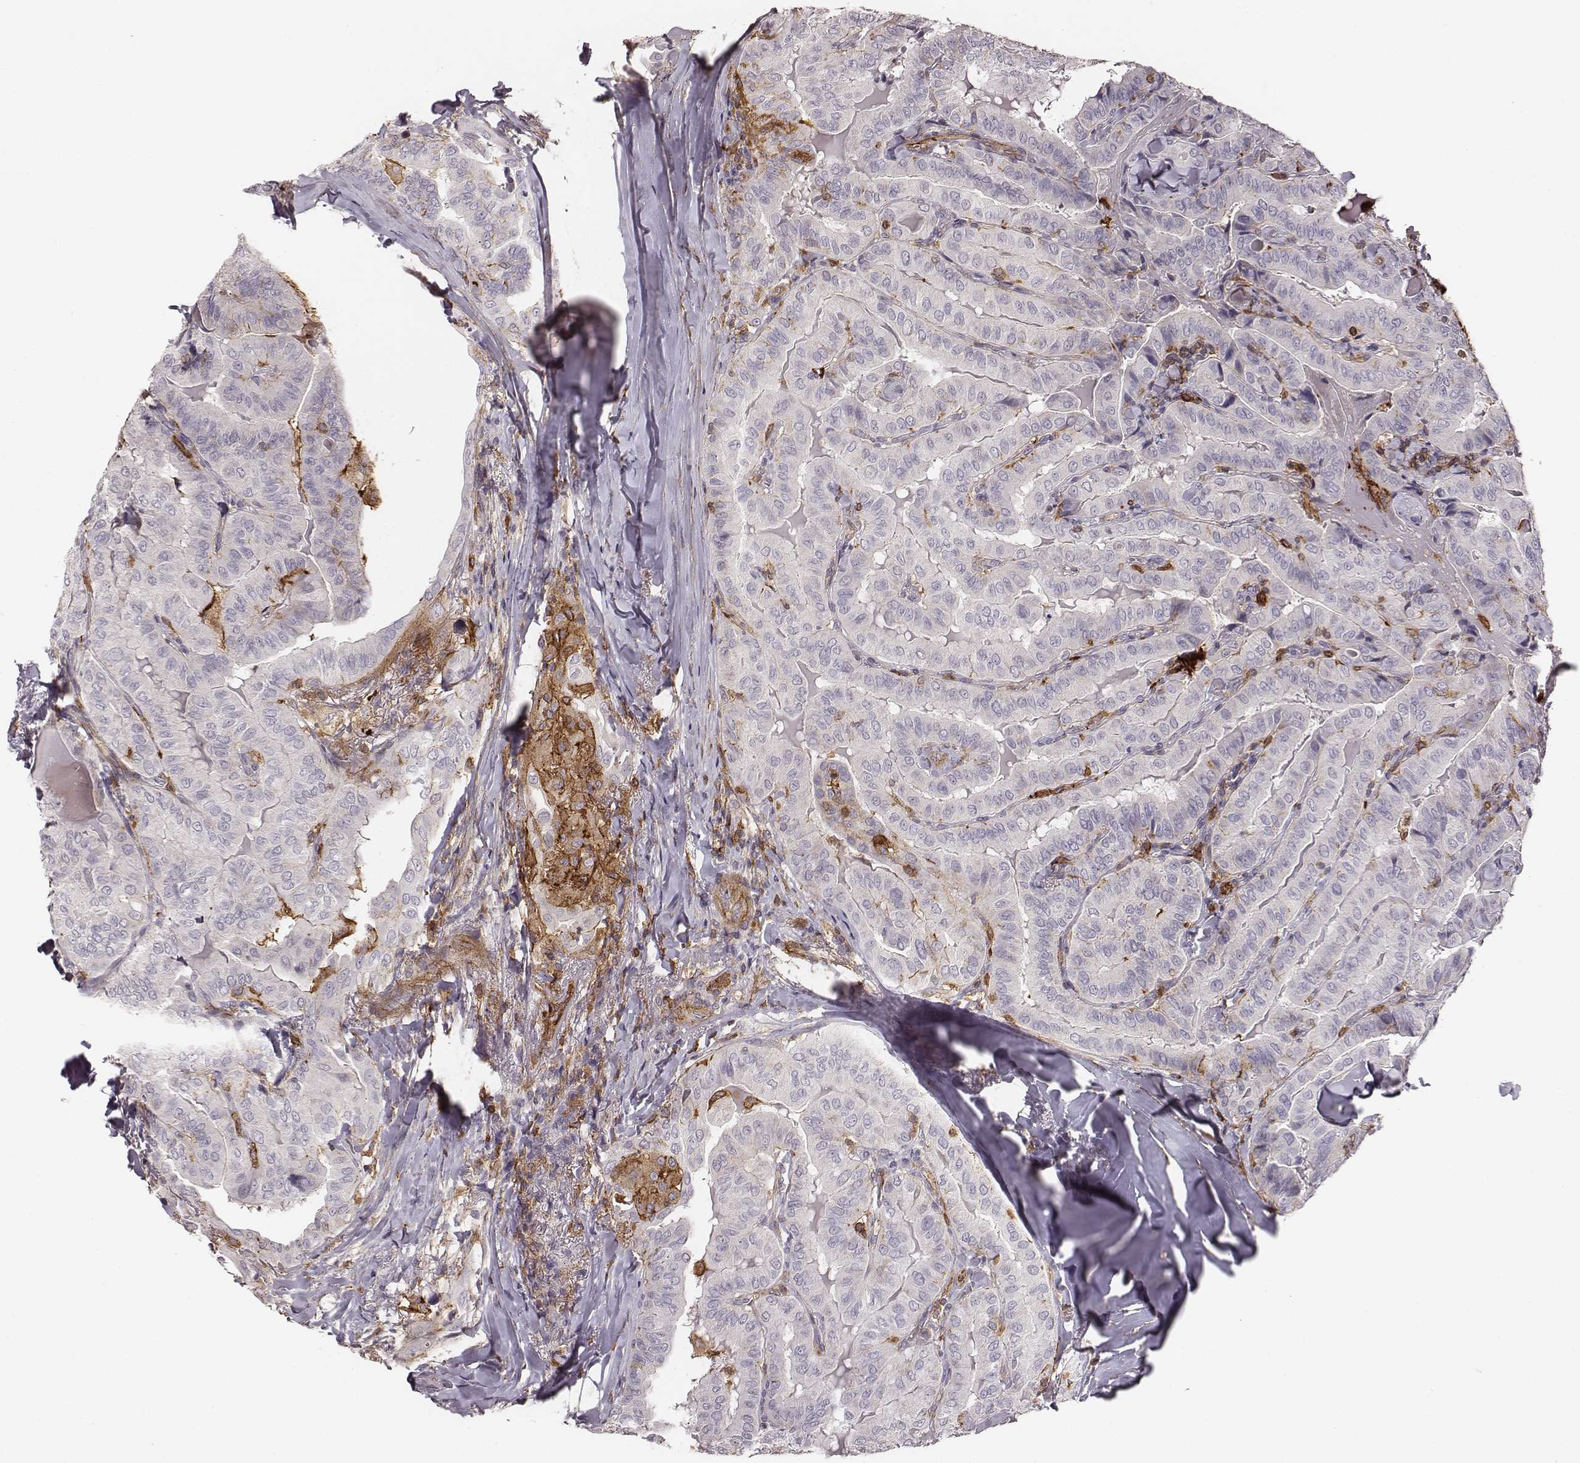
{"staining": {"intensity": "negative", "quantity": "none", "location": "none"}, "tissue": "thyroid cancer", "cell_type": "Tumor cells", "image_type": "cancer", "snomed": [{"axis": "morphology", "description": "Papillary adenocarcinoma, NOS"}, {"axis": "topography", "description": "Thyroid gland"}], "caption": "Immunohistochemistry (IHC) histopathology image of human thyroid cancer (papillary adenocarcinoma) stained for a protein (brown), which reveals no positivity in tumor cells. (Brightfield microscopy of DAB (3,3'-diaminobenzidine) immunohistochemistry (IHC) at high magnification).", "gene": "ZYX", "patient": {"sex": "female", "age": 68}}